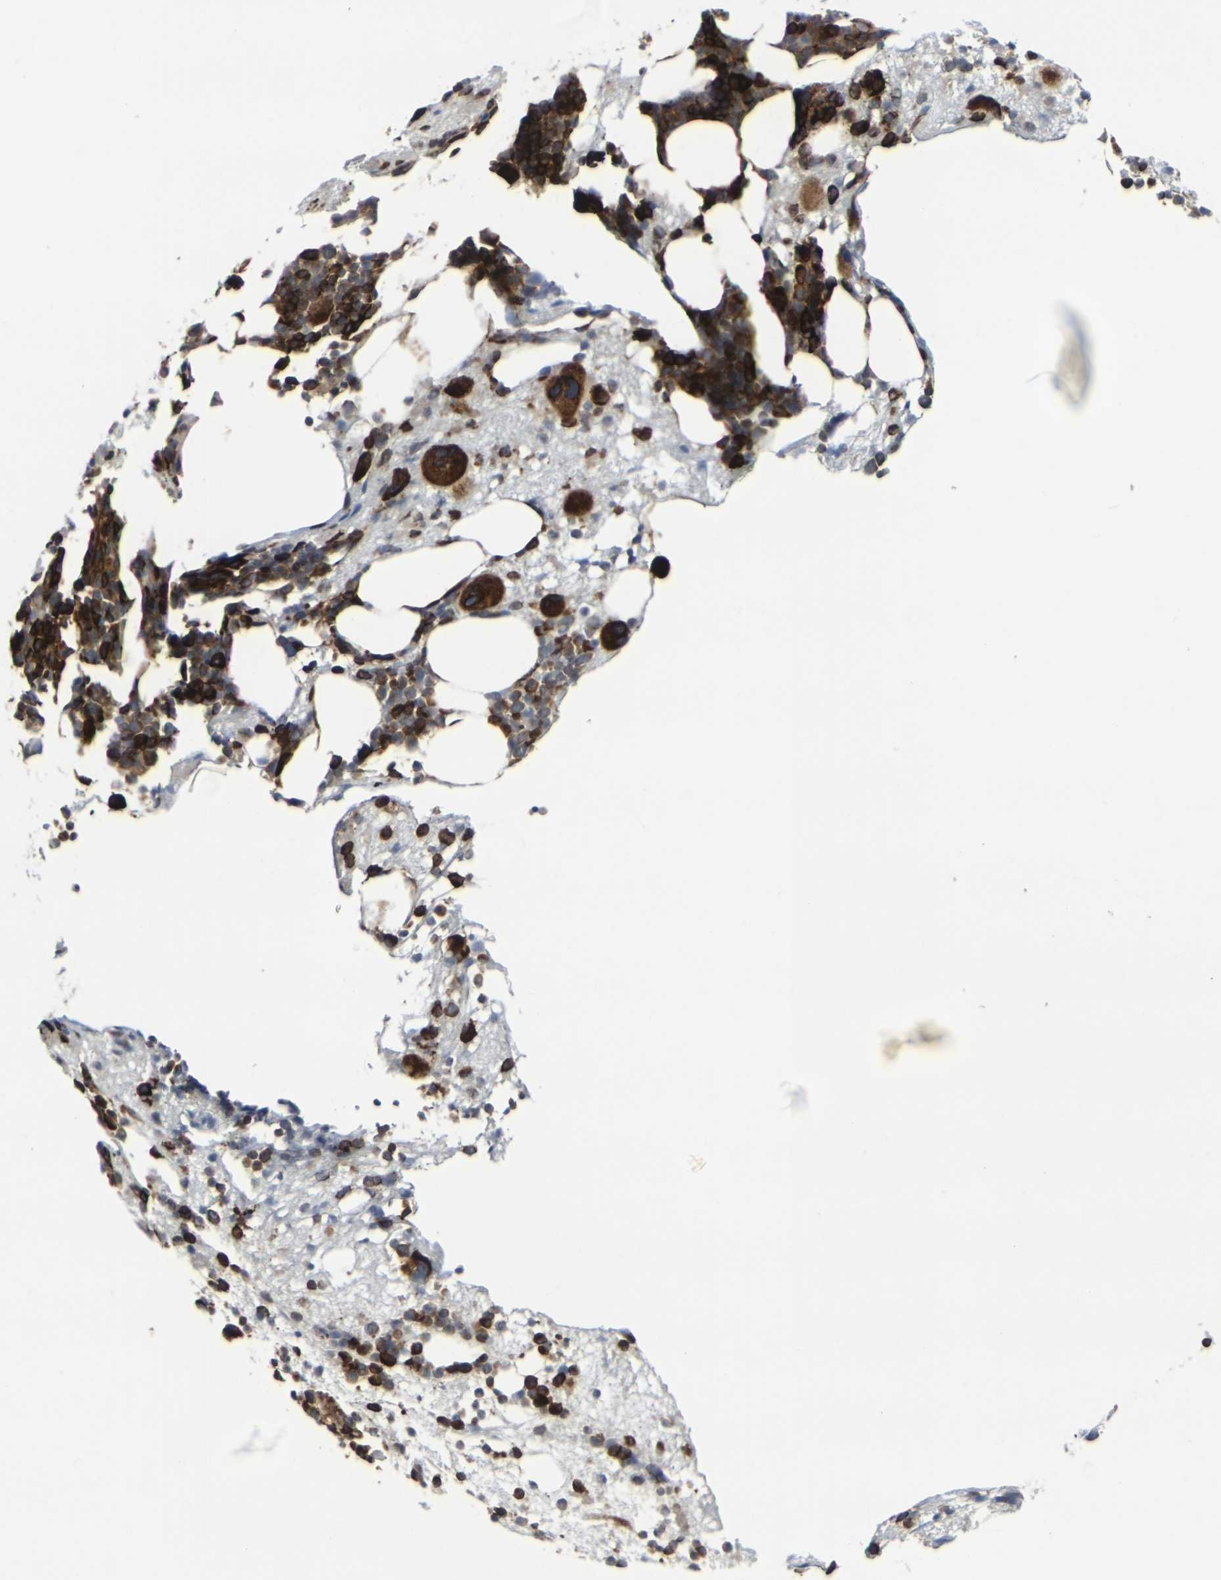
{"staining": {"intensity": "strong", "quantity": ">75%", "location": "cytoplasmic/membranous"}, "tissue": "bone marrow", "cell_type": "Hematopoietic cells", "image_type": "normal", "snomed": [{"axis": "morphology", "description": "Normal tissue, NOS"}, {"axis": "morphology", "description": "Inflammation, NOS"}, {"axis": "topography", "description": "Bone marrow"}], "caption": "Immunohistochemistry (IHC) of normal bone marrow shows high levels of strong cytoplasmic/membranous expression in approximately >75% of hematopoietic cells. The protein of interest is shown in brown color, while the nuclei are stained blue.", "gene": "MARCHF2", "patient": {"sex": "male", "age": 43}}